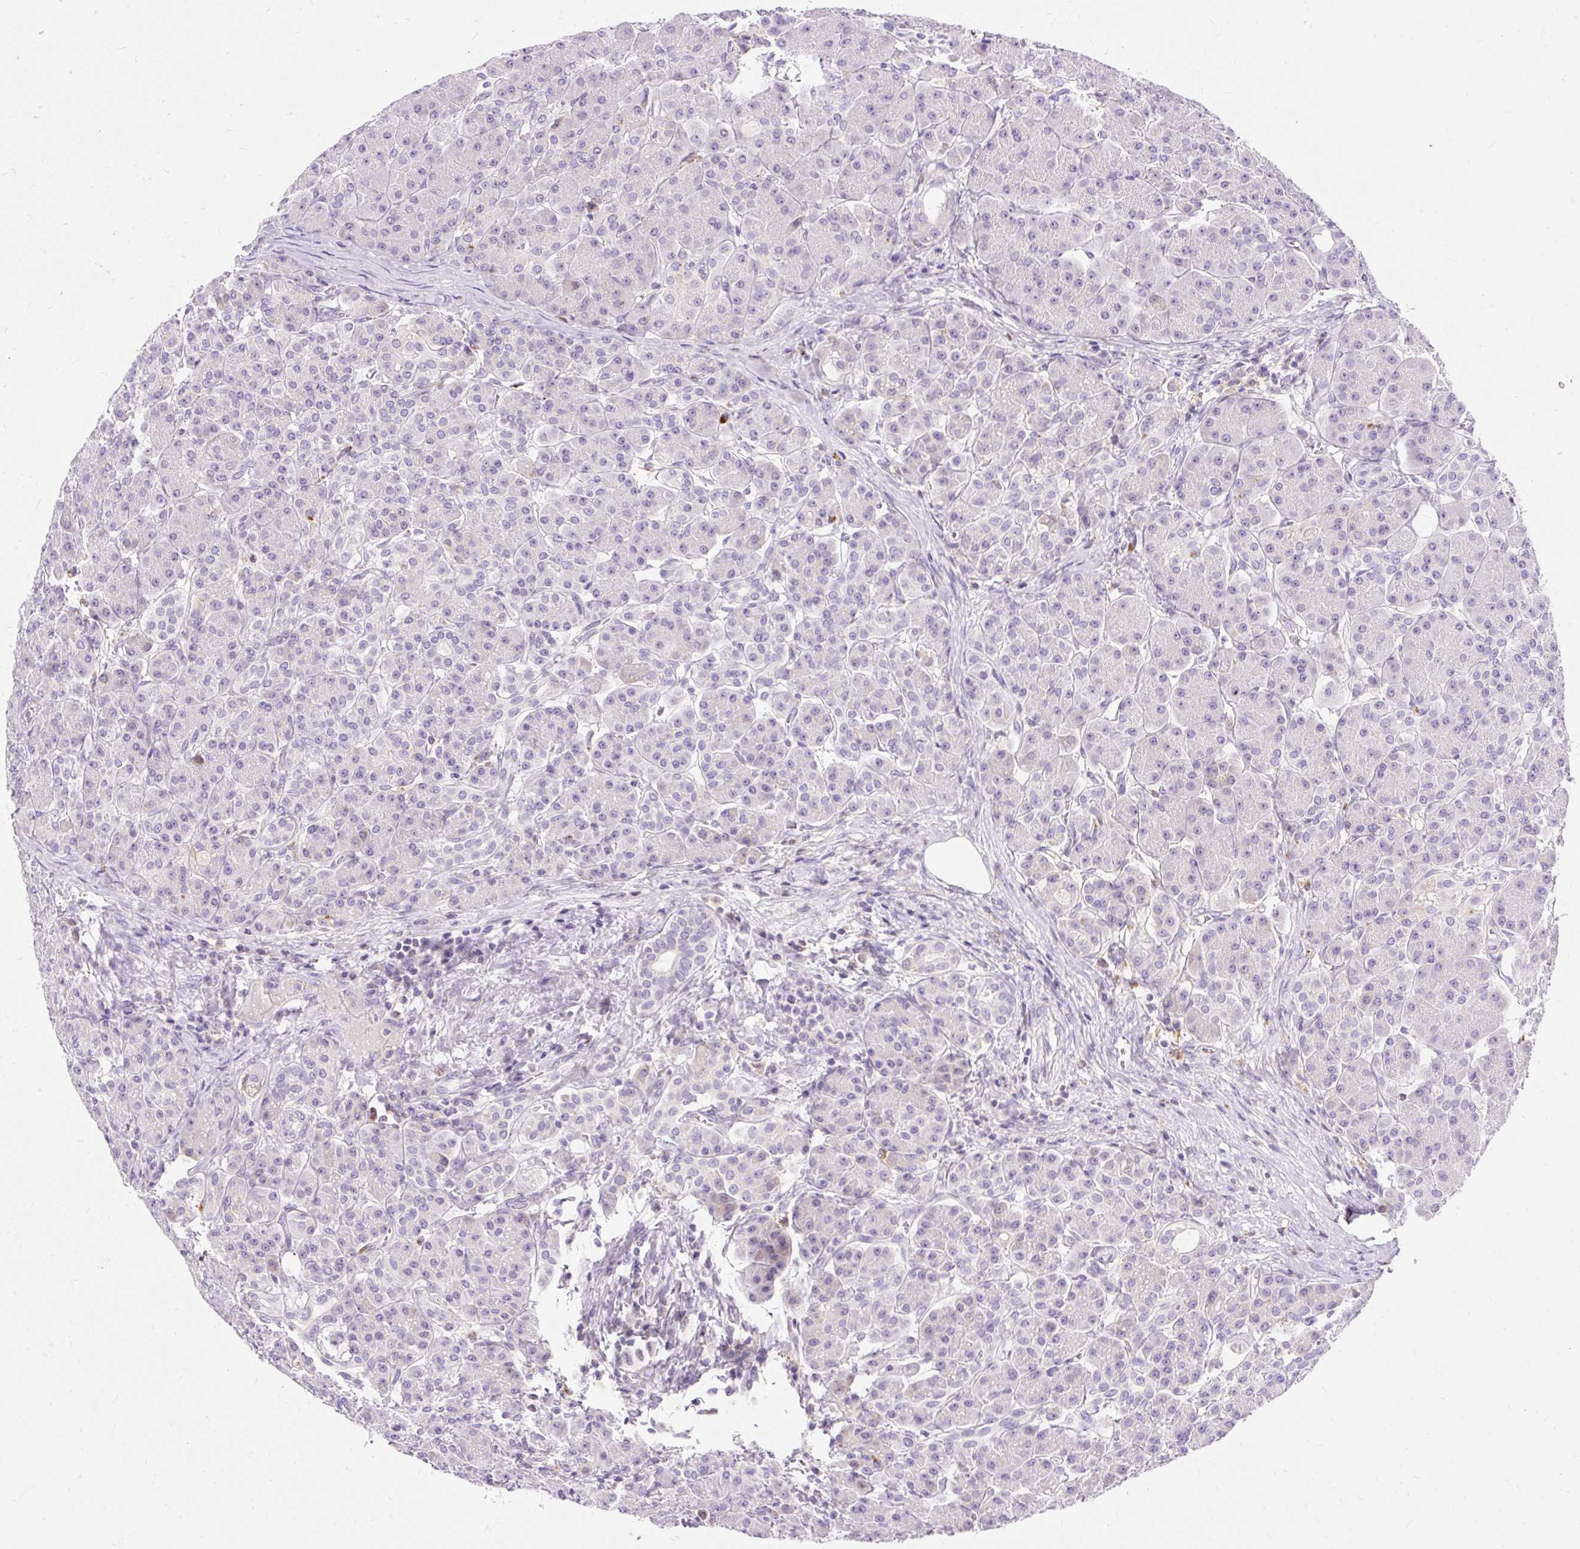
{"staining": {"intensity": "negative", "quantity": "none", "location": "none"}, "tissue": "pancreas", "cell_type": "Exocrine glandular cells", "image_type": "normal", "snomed": [{"axis": "morphology", "description": "Normal tissue, NOS"}, {"axis": "topography", "description": "Pancreas"}], "caption": "Immunohistochemical staining of benign pancreas reveals no significant staining in exocrine glandular cells. (Stains: DAB (3,3'-diaminobenzidine) immunohistochemistry (IHC) with hematoxylin counter stain, Microscopy: brightfield microscopy at high magnification).", "gene": "TMEM150C", "patient": {"sex": "male", "age": 63}}